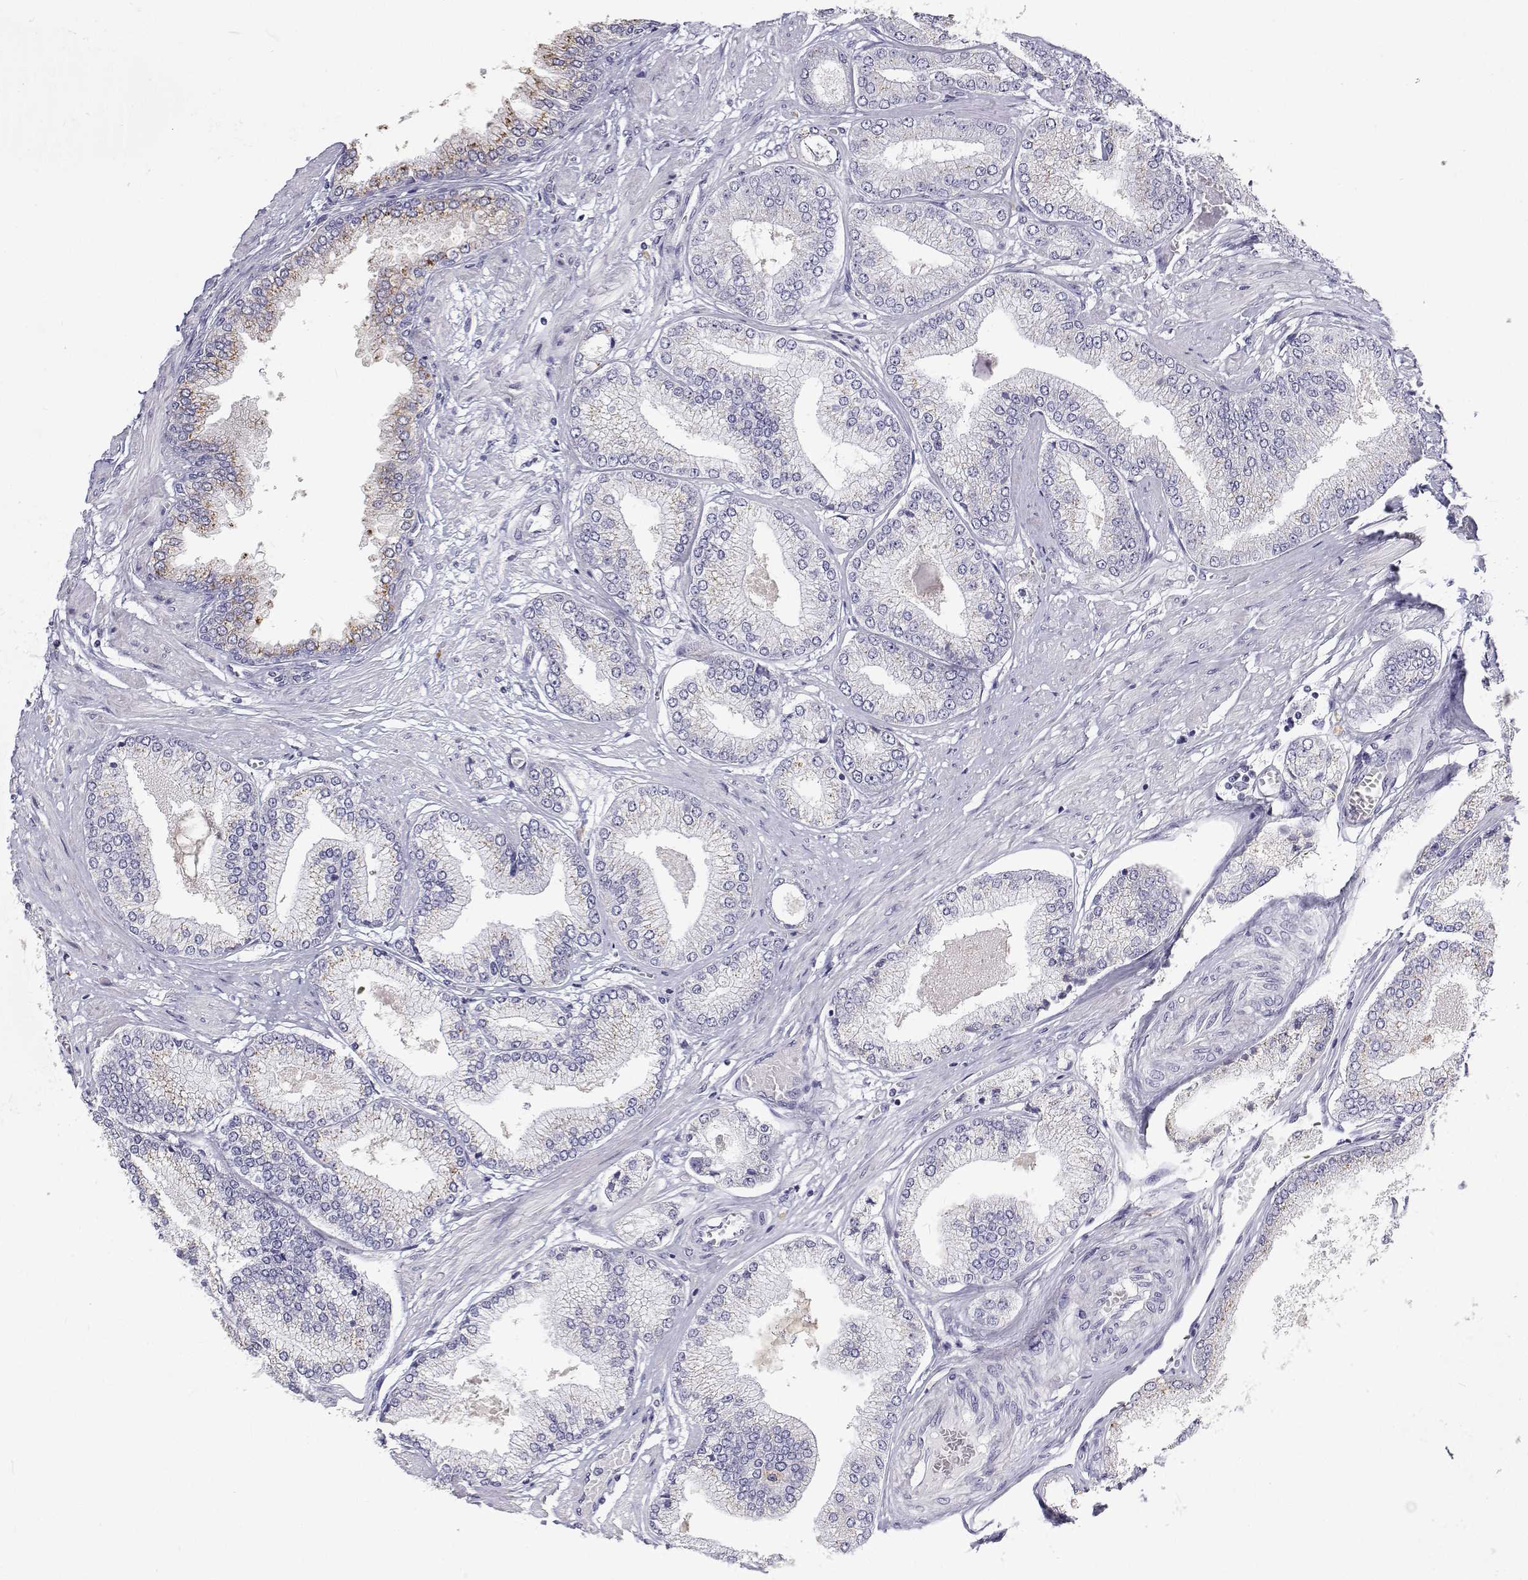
{"staining": {"intensity": "negative", "quantity": "none", "location": "none"}, "tissue": "prostate cancer", "cell_type": "Tumor cells", "image_type": "cancer", "snomed": [{"axis": "morphology", "description": "Adenocarcinoma, Low grade"}, {"axis": "topography", "description": "Prostate"}], "caption": "Immunohistochemistry image of low-grade adenocarcinoma (prostate) stained for a protein (brown), which demonstrates no expression in tumor cells.", "gene": "NCR2", "patient": {"sex": "male", "age": 55}}